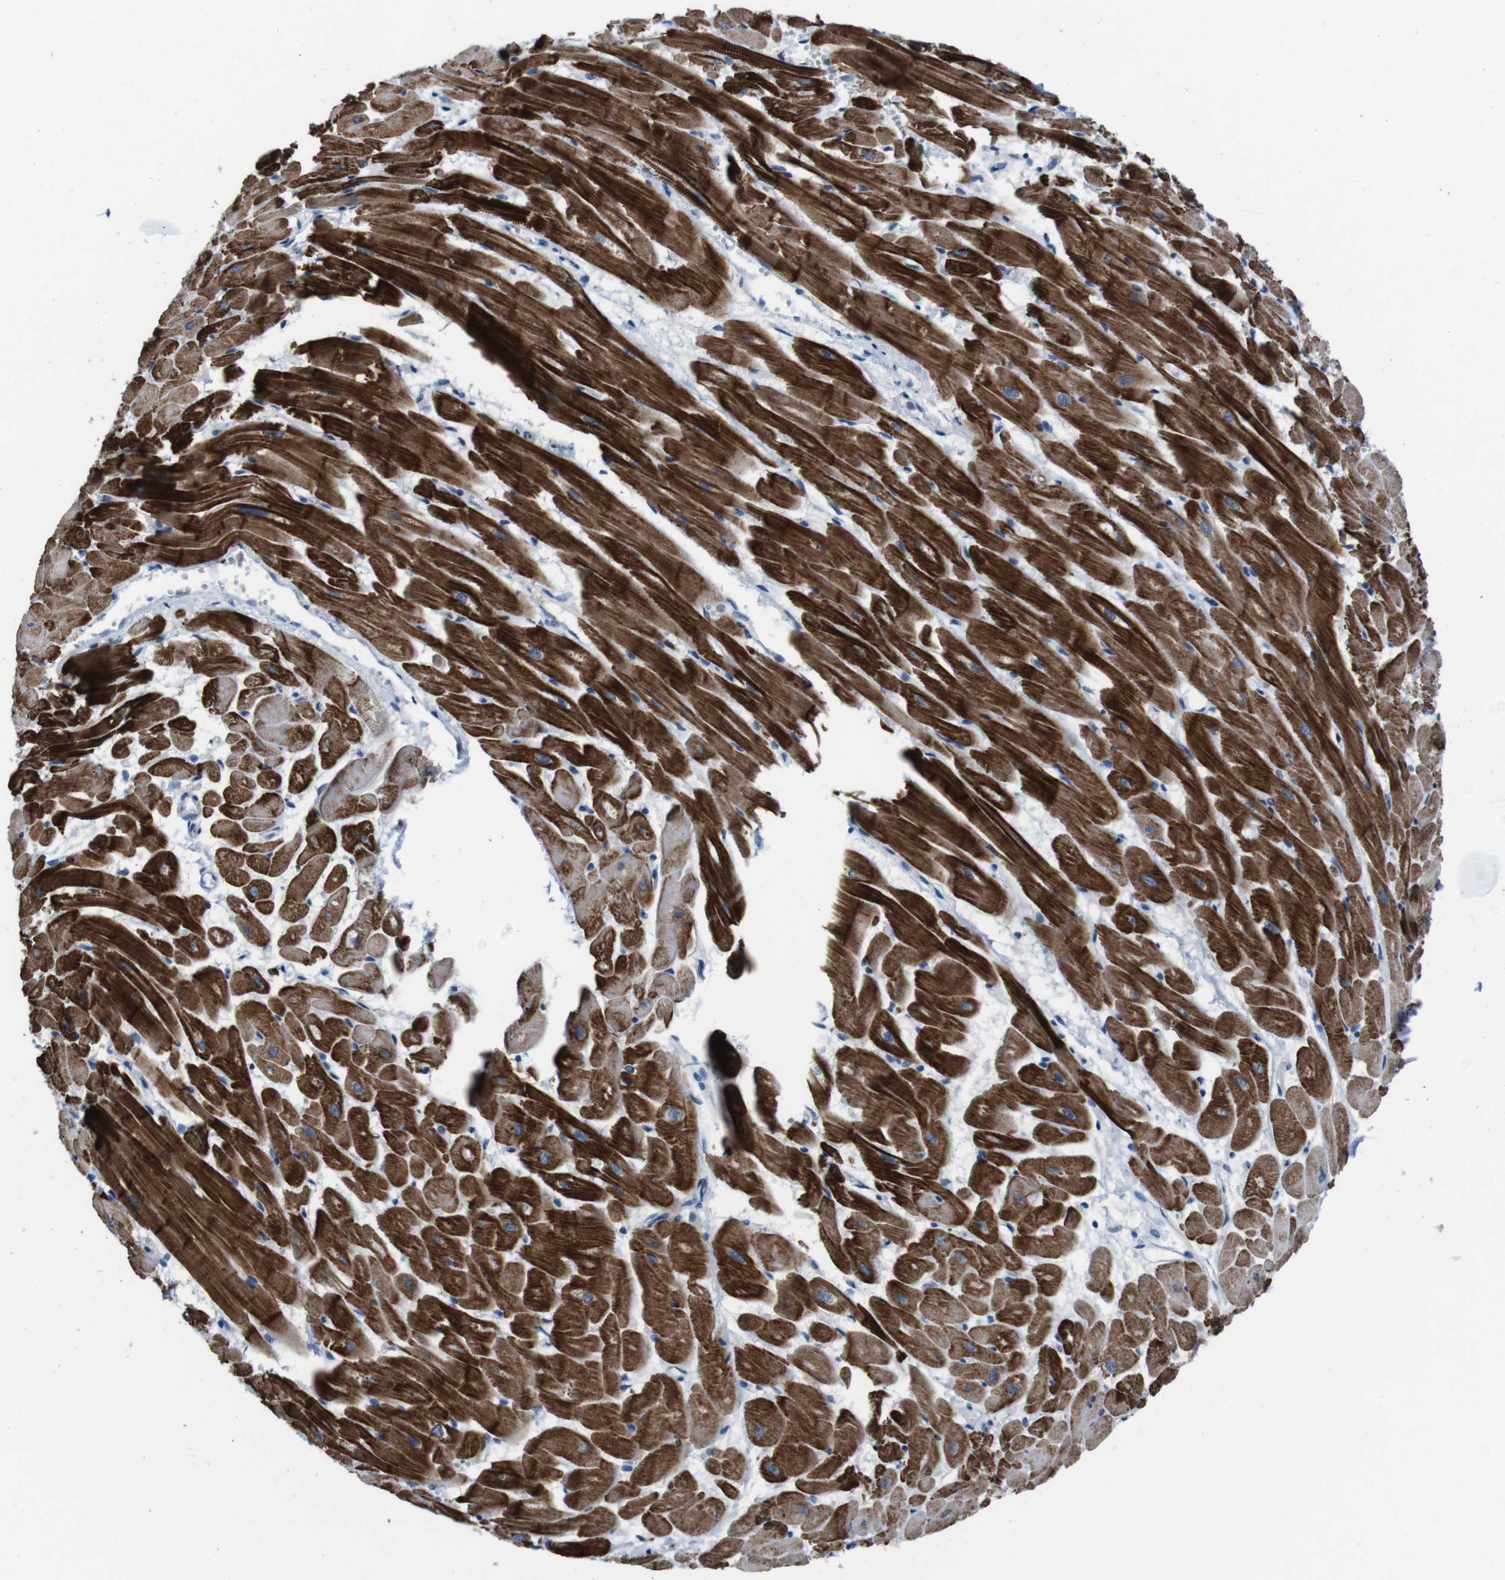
{"staining": {"intensity": "strong", "quantity": ">75%", "location": "cytoplasmic/membranous"}, "tissue": "heart muscle", "cell_type": "Cardiomyocytes", "image_type": "normal", "snomed": [{"axis": "morphology", "description": "Normal tissue, NOS"}, {"axis": "topography", "description": "Heart"}], "caption": "The histopathology image exhibits staining of benign heart muscle, revealing strong cytoplasmic/membranous protein expression (brown color) within cardiomyocytes.", "gene": "CDHR2", "patient": {"sex": "female", "age": 19}}